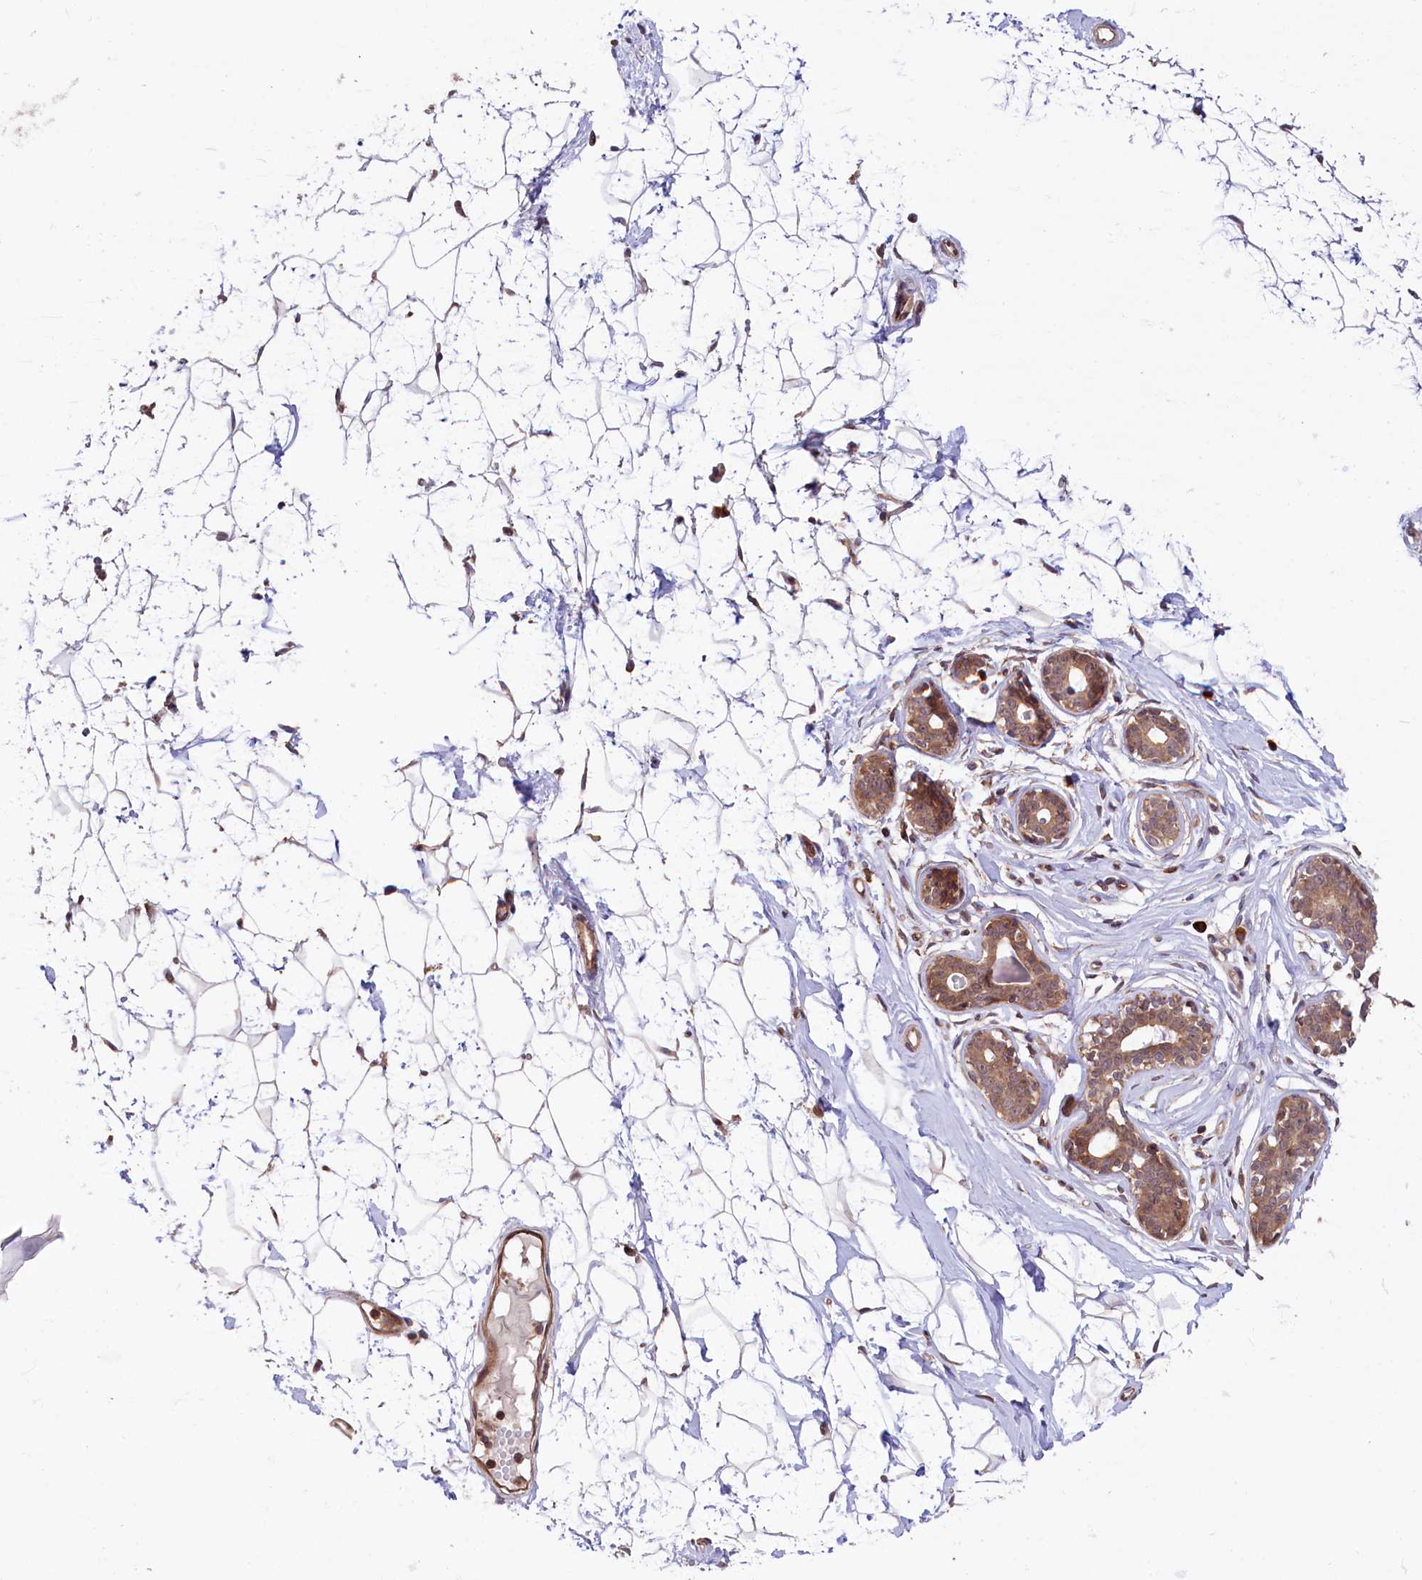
{"staining": {"intensity": "weak", "quantity": "<25%", "location": "cytoplasmic/membranous"}, "tissue": "breast", "cell_type": "Adipocytes", "image_type": "normal", "snomed": [{"axis": "morphology", "description": "Normal tissue, NOS"}, {"axis": "morphology", "description": "Adenoma, NOS"}, {"axis": "topography", "description": "Breast"}], "caption": "Immunohistochemistry (IHC) of benign human breast exhibits no staining in adipocytes. (Brightfield microscopy of DAB immunohistochemistry at high magnification).", "gene": "RIC8A", "patient": {"sex": "female", "age": 23}}